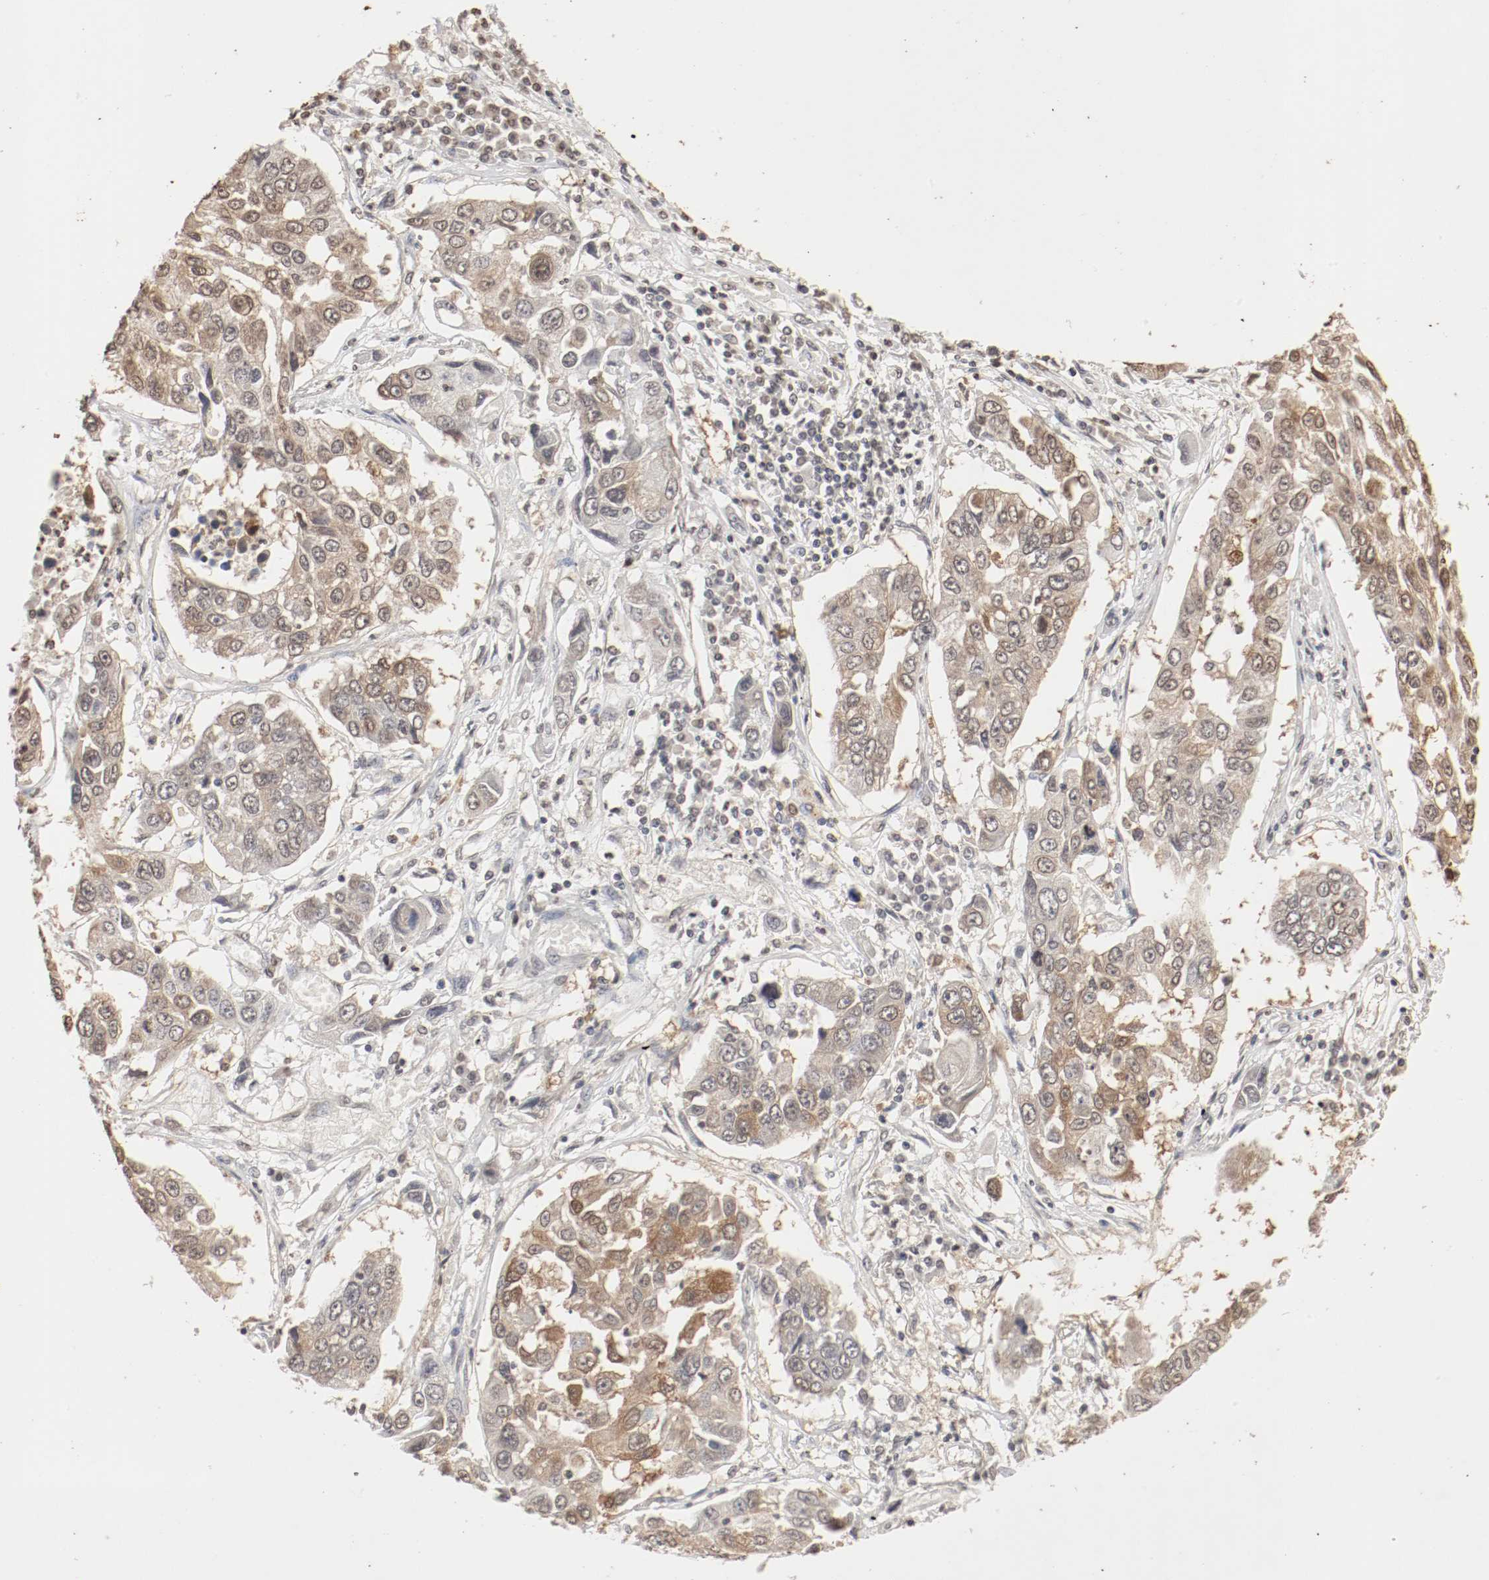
{"staining": {"intensity": "moderate", "quantity": ">75%", "location": "cytoplasmic/membranous,nuclear"}, "tissue": "lung cancer", "cell_type": "Tumor cells", "image_type": "cancer", "snomed": [{"axis": "morphology", "description": "Squamous cell carcinoma, NOS"}, {"axis": "topography", "description": "Lung"}], "caption": "Human lung cancer stained with a brown dye demonstrates moderate cytoplasmic/membranous and nuclear positive expression in about >75% of tumor cells.", "gene": "WASL", "patient": {"sex": "male", "age": 71}}